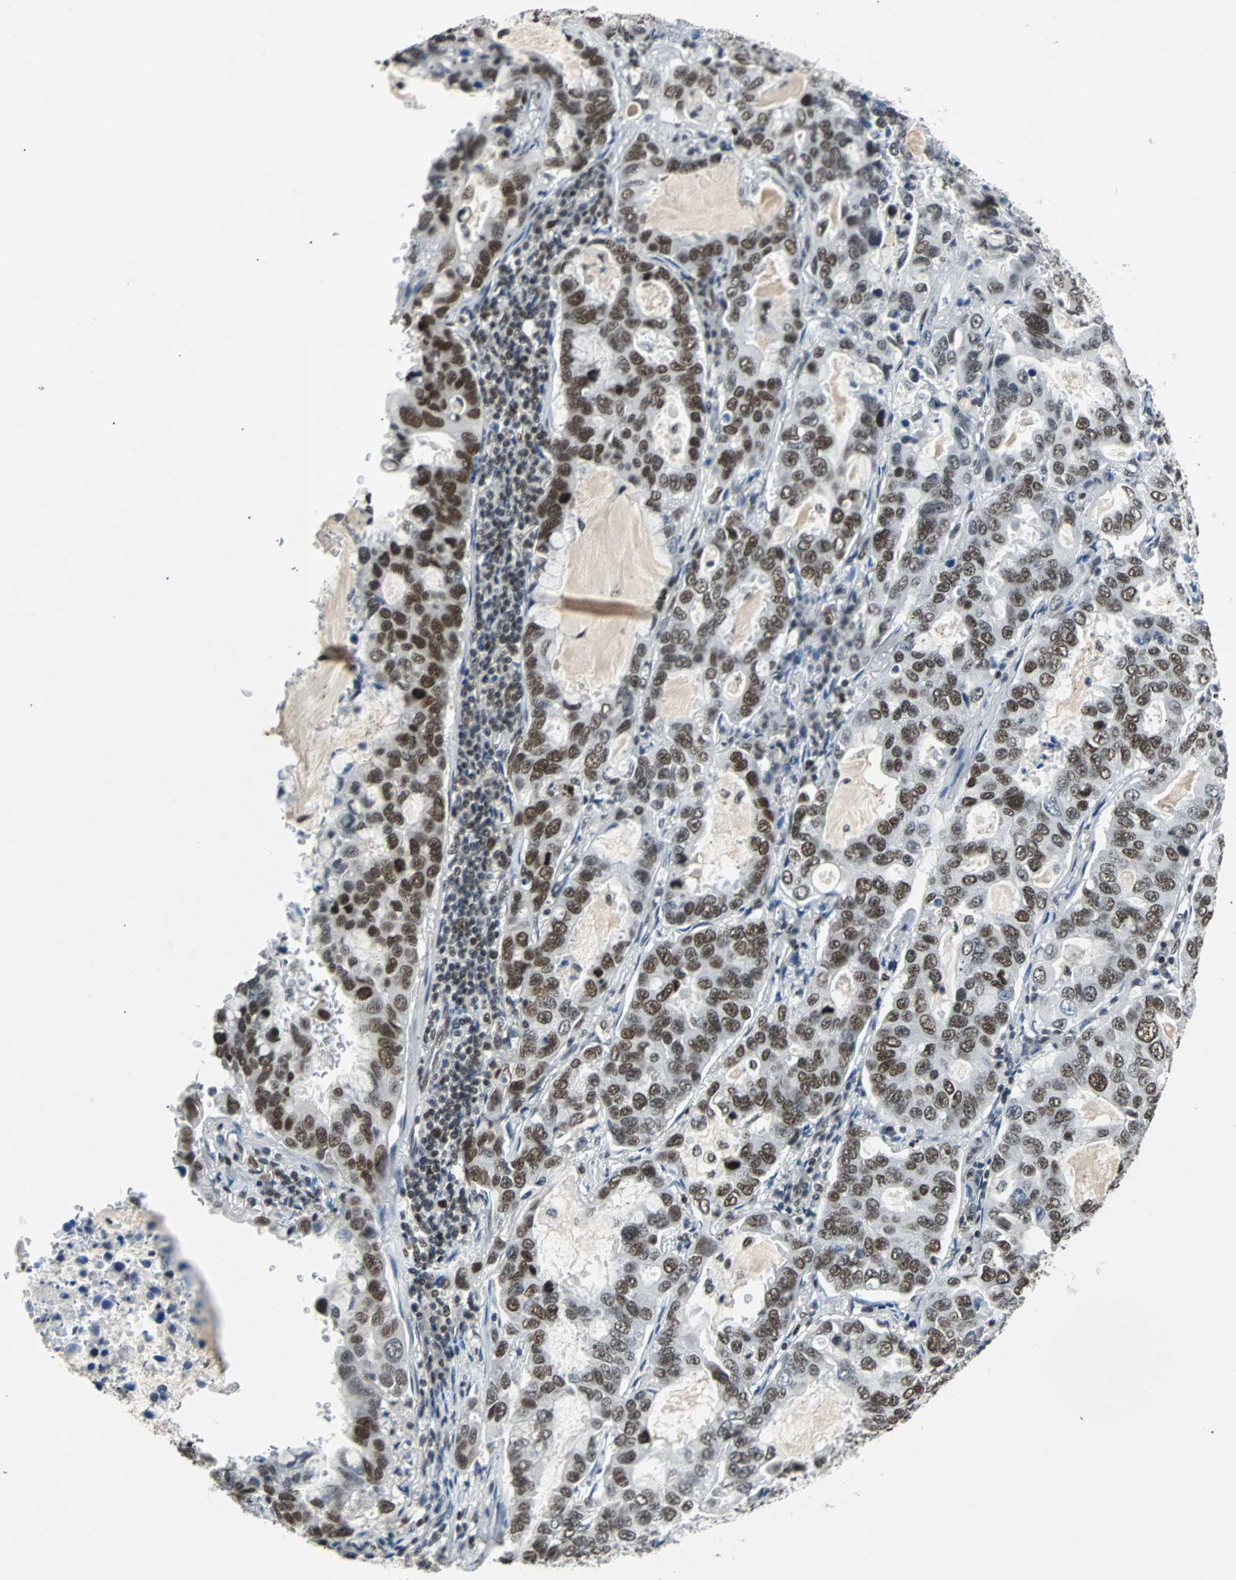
{"staining": {"intensity": "strong", "quantity": ">75%", "location": "nuclear"}, "tissue": "lung cancer", "cell_type": "Tumor cells", "image_type": "cancer", "snomed": [{"axis": "morphology", "description": "Adenocarcinoma, NOS"}, {"axis": "topography", "description": "Lung"}], "caption": "Immunohistochemistry (DAB) staining of lung adenocarcinoma displays strong nuclear protein expression in about >75% of tumor cells.", "gene": "GATAD2A", "patient": {"sex": "male", "age": 64}}